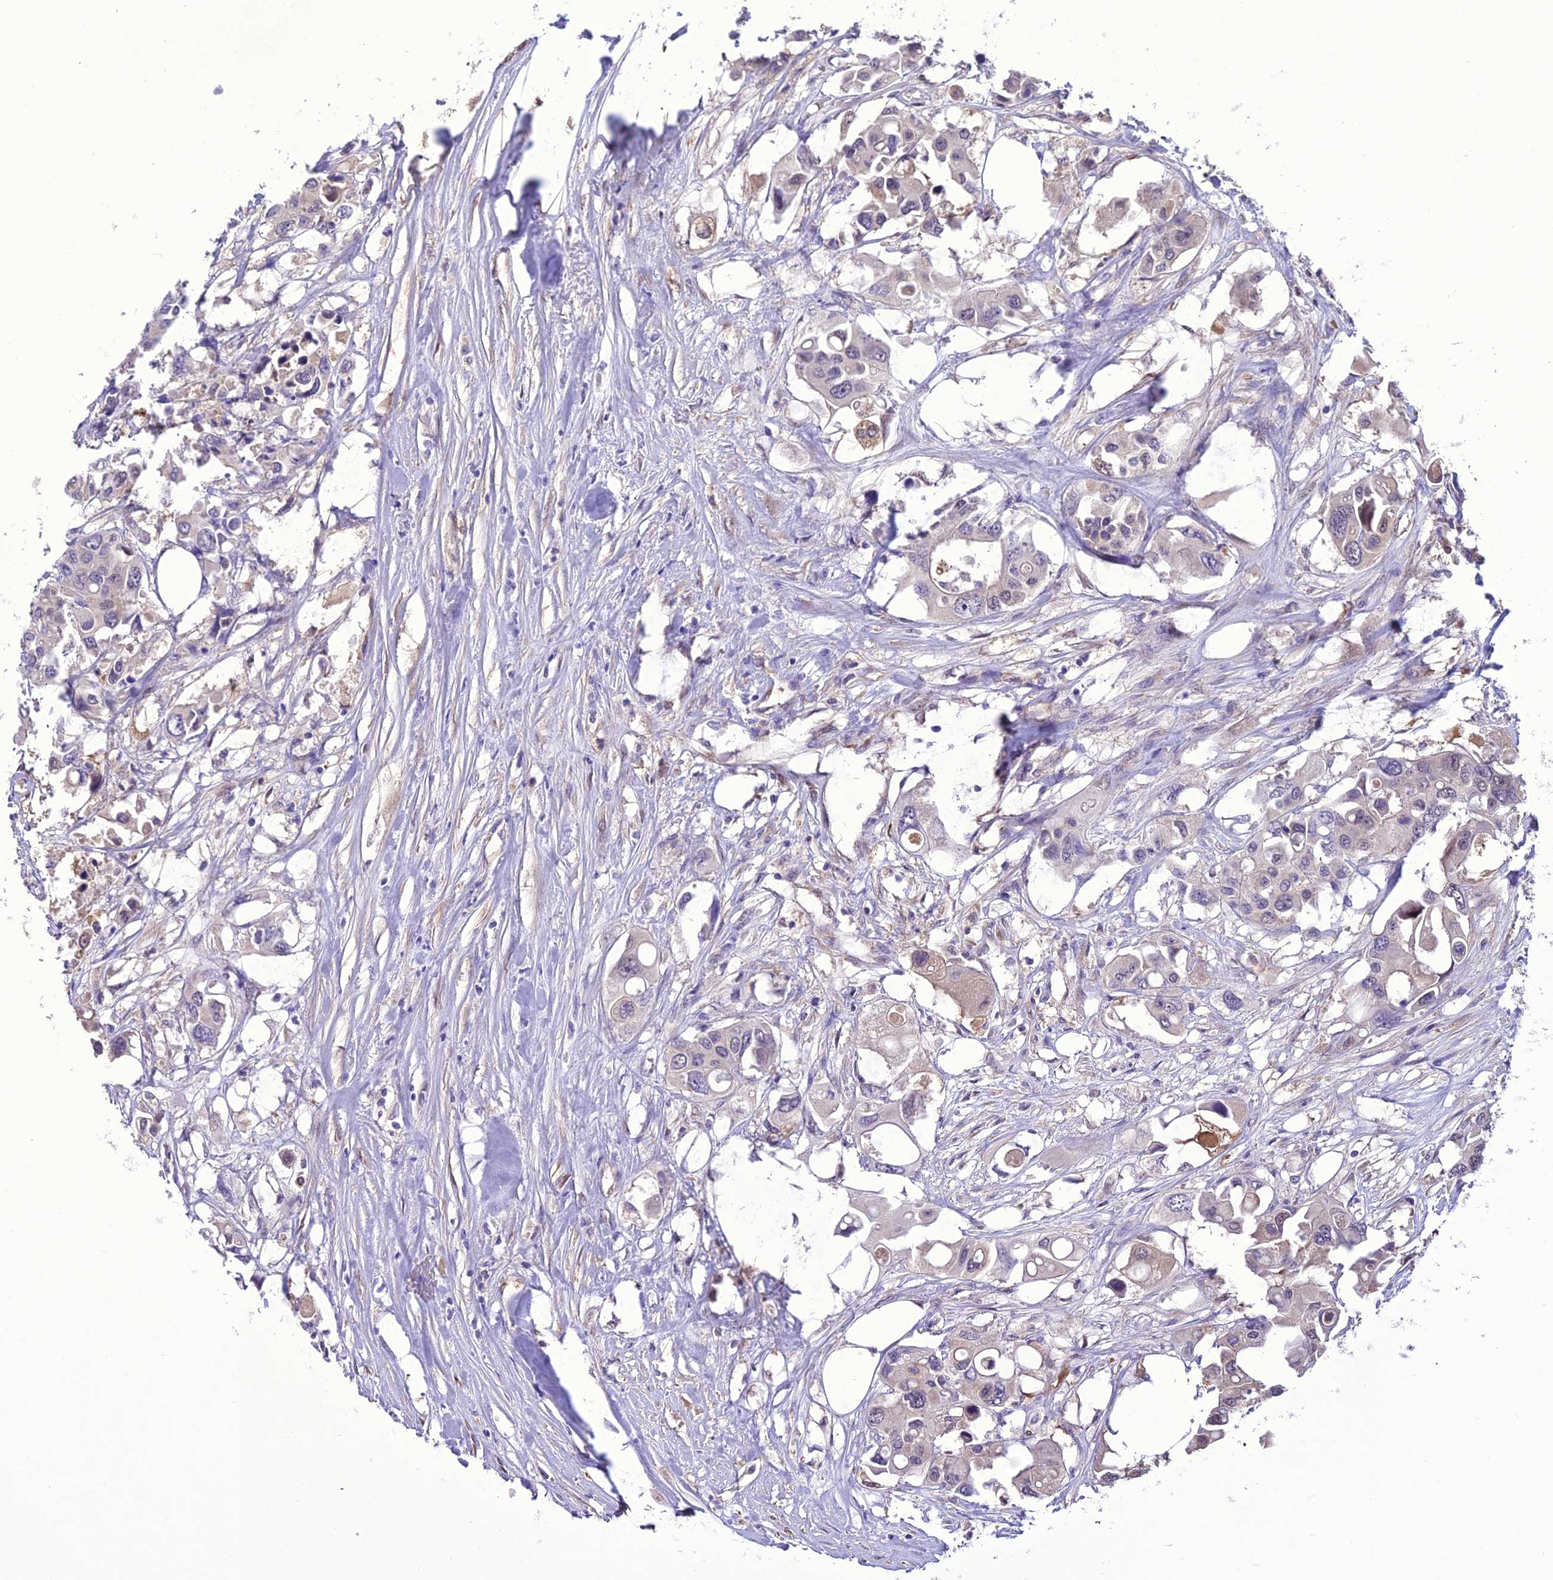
{"staining": {"intensity": "negative", "quantity": "none", "location": "none"}, "tissue": "colorectal cancer", "cell_type": "Tumor cells", "image_type": "cancer", "snomed": [{"axis": "morphology", "description": "Adenocarcinoma, NOS"}, {"axis": "topography", "description": "Colon"}], "caption": "Immunohistochemistry of human adenocarcinoma (colorectal) exhibits no staining in tumor cells.", "gene": "BORCS6", "patient": {"sex": "male", "age": 77}}